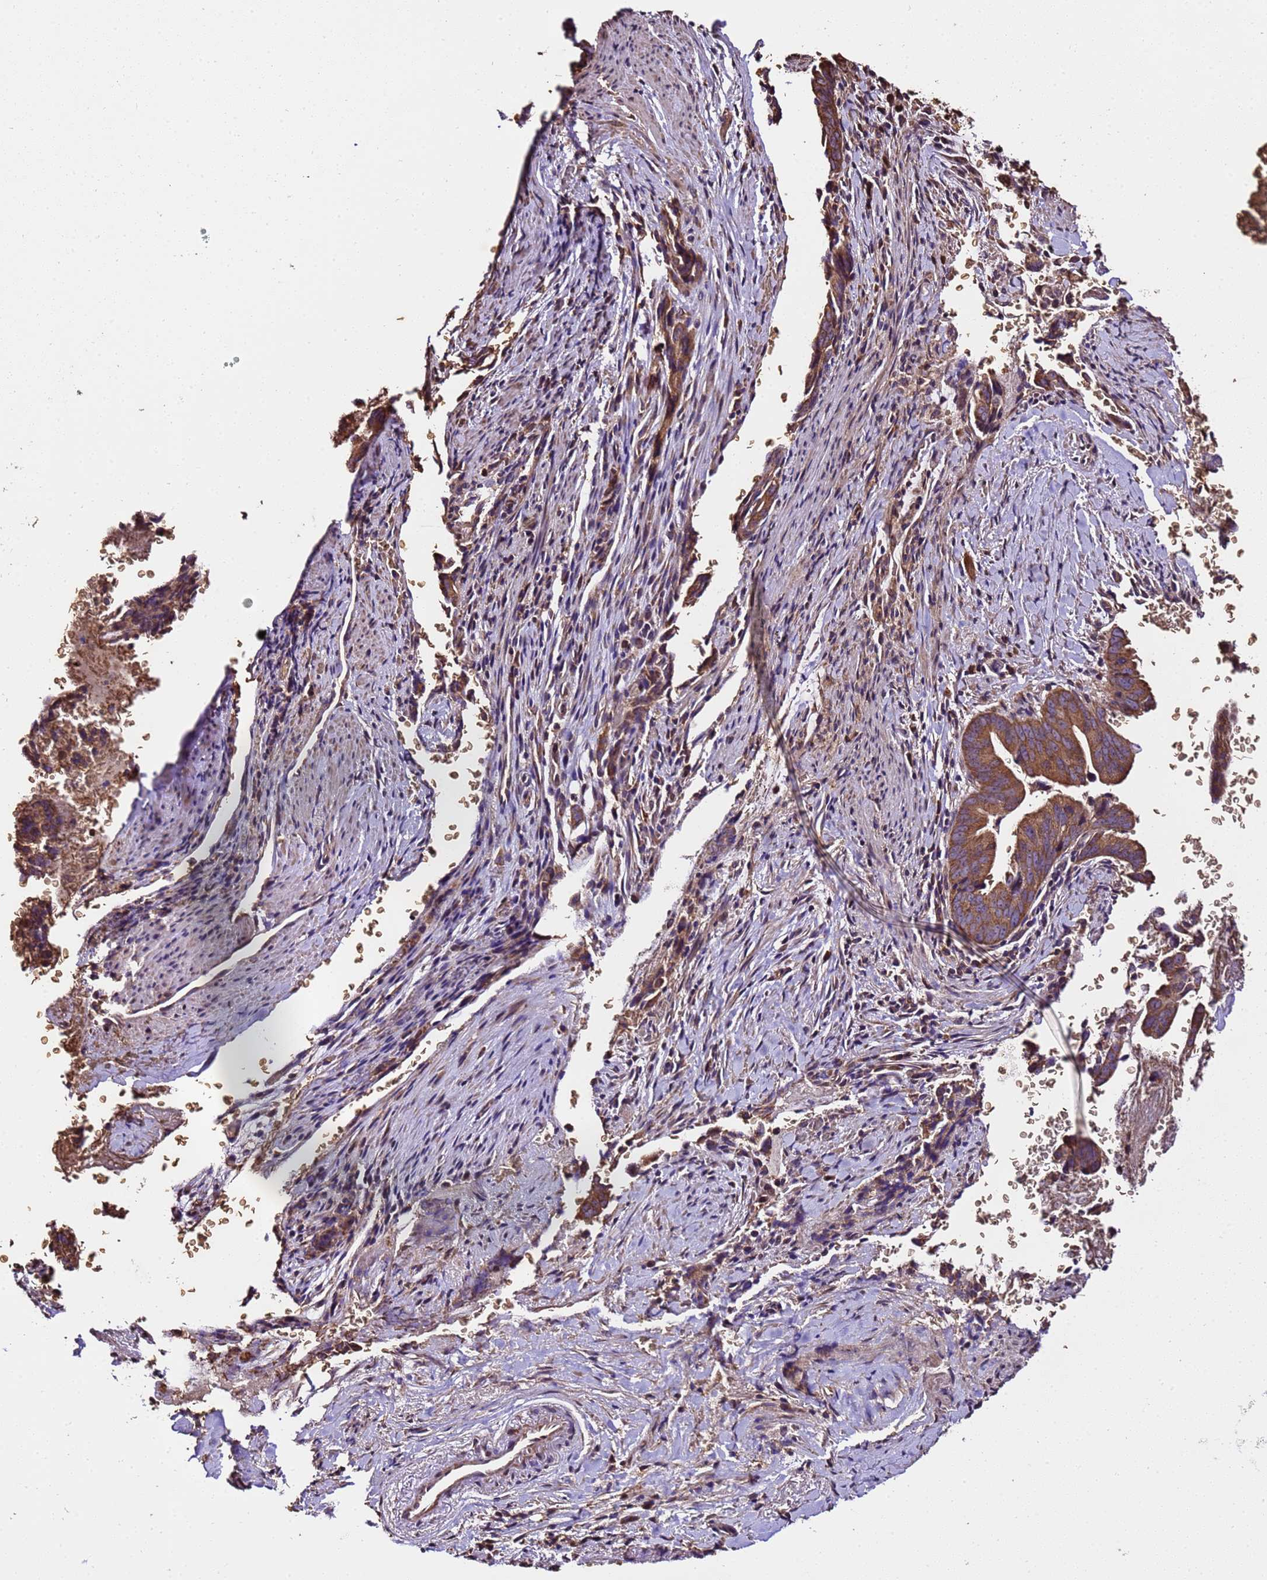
{"staining": {"intensity": "strong", "quantity": ">75%", "location": "cytoplasmic/membranous"}, "tissue": "pancreatic cancer", "cell_type": "Tumor cells", "image_type": "cancer", "snomed": [{"axis": "morphology", "description": "Adenocarcinoma, NOS"}, {"axis": "topography", "description": "Pancreas"}], "caption": "Protein analysis of pancreatic cancer (adenocarcinoma) tissue shows strong cytoplasmic/membranous staining in approximately >75% of tumor cells.", "gene": "LRRIQ1", "patient": {"sex": "female", "age": 63}}